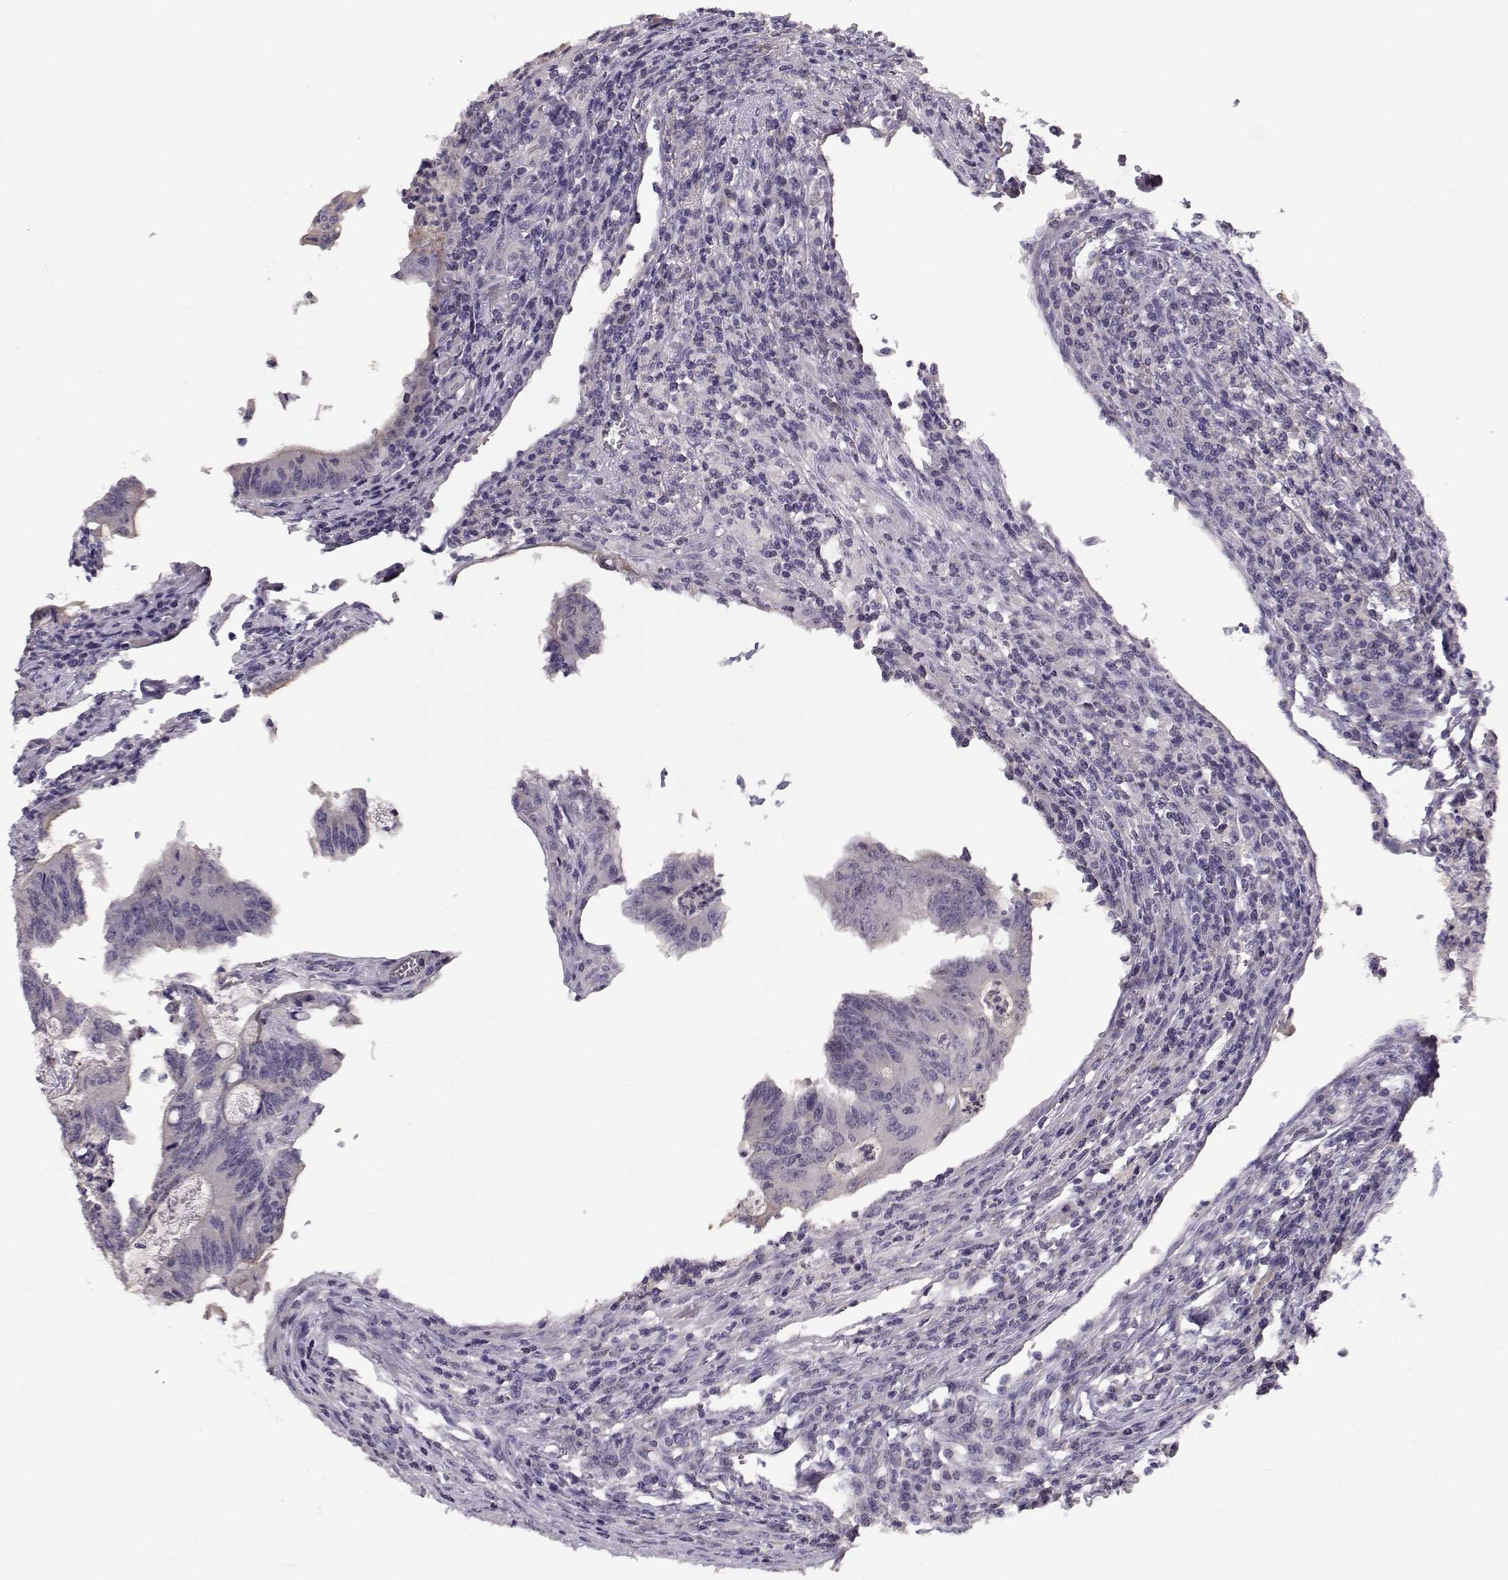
{"staining": {"intensity": "negative", "quantity": "none", "location": "none"}, "tissue": "colorectal cancer", "cell_type": "Tumor cells", "image_type": "cancer", "snomed": [{"axis": "morphology", "description": "Adenocarcinoma, NOS"}, {"axis": "topography", "description": "Colon"}], "caption": "Colorectal cancer (adenocarcinoma) stained for a protein using IHC reveals no positivity tumor cells.", "gene": "TMEM145", "patient": {"sex": "female", "age": 70}}